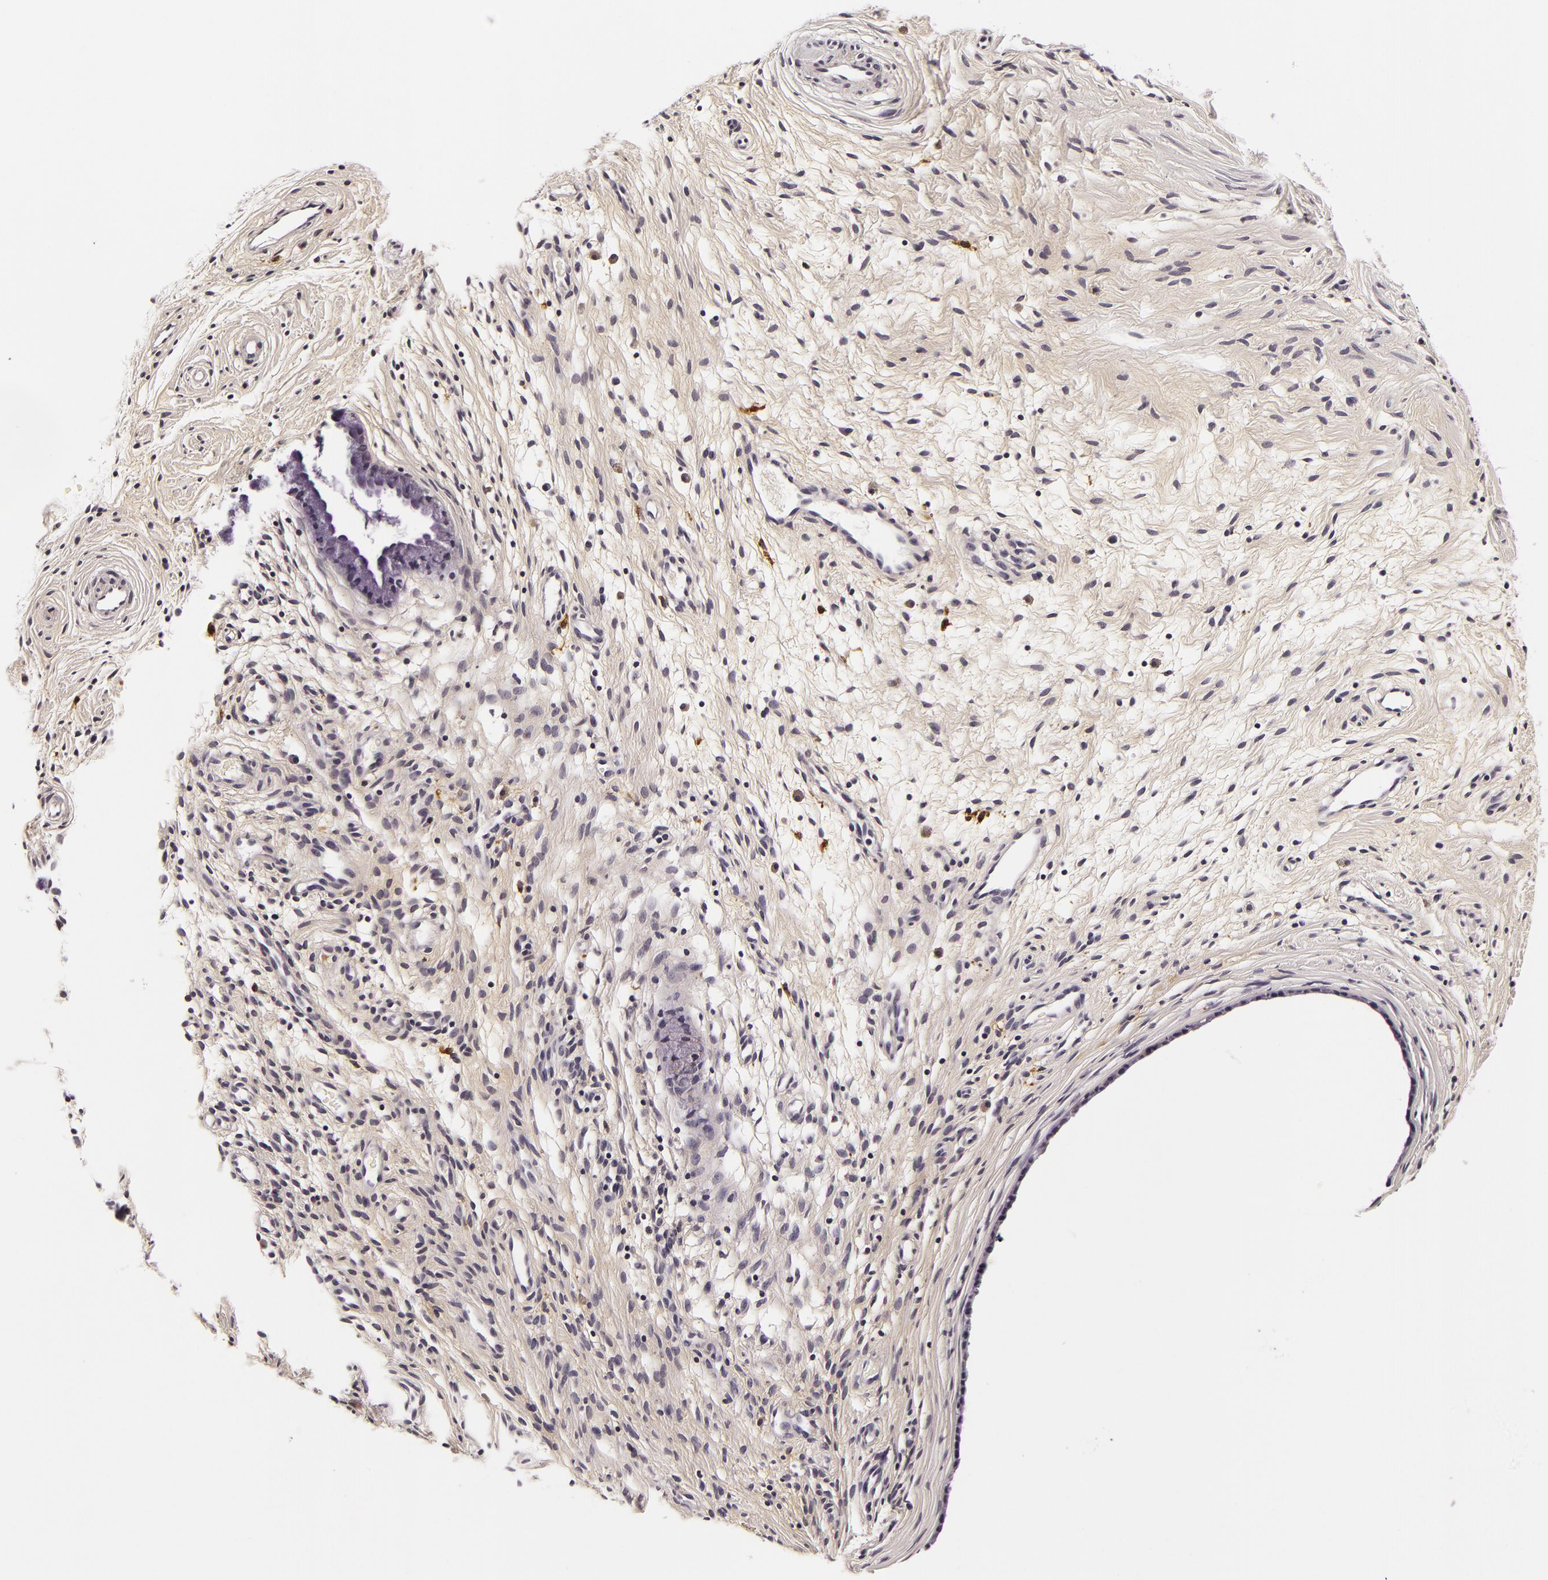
{"staining": {"intensity": "weak", "quantity": ">75%", "location": "cytoplasmic/membranous"}, "tissue": "cervix", "cell_type": "Glandular cells", "image_type": "normal", "snomed": [{"axis": "morphology", "description": "Normal tissue, NOS"}, {"axis": "topography", "description": "Cervix"}], "caption": "This photomicrograph reveals immunohistochemistry (IHC) staining of unremarkable cervix, with low weak cytoplasmic/membranous positivity in about >75% of glandular cells.", "gene": "LGALS3BP", "patient": {"sex": "female", "age": 70}}